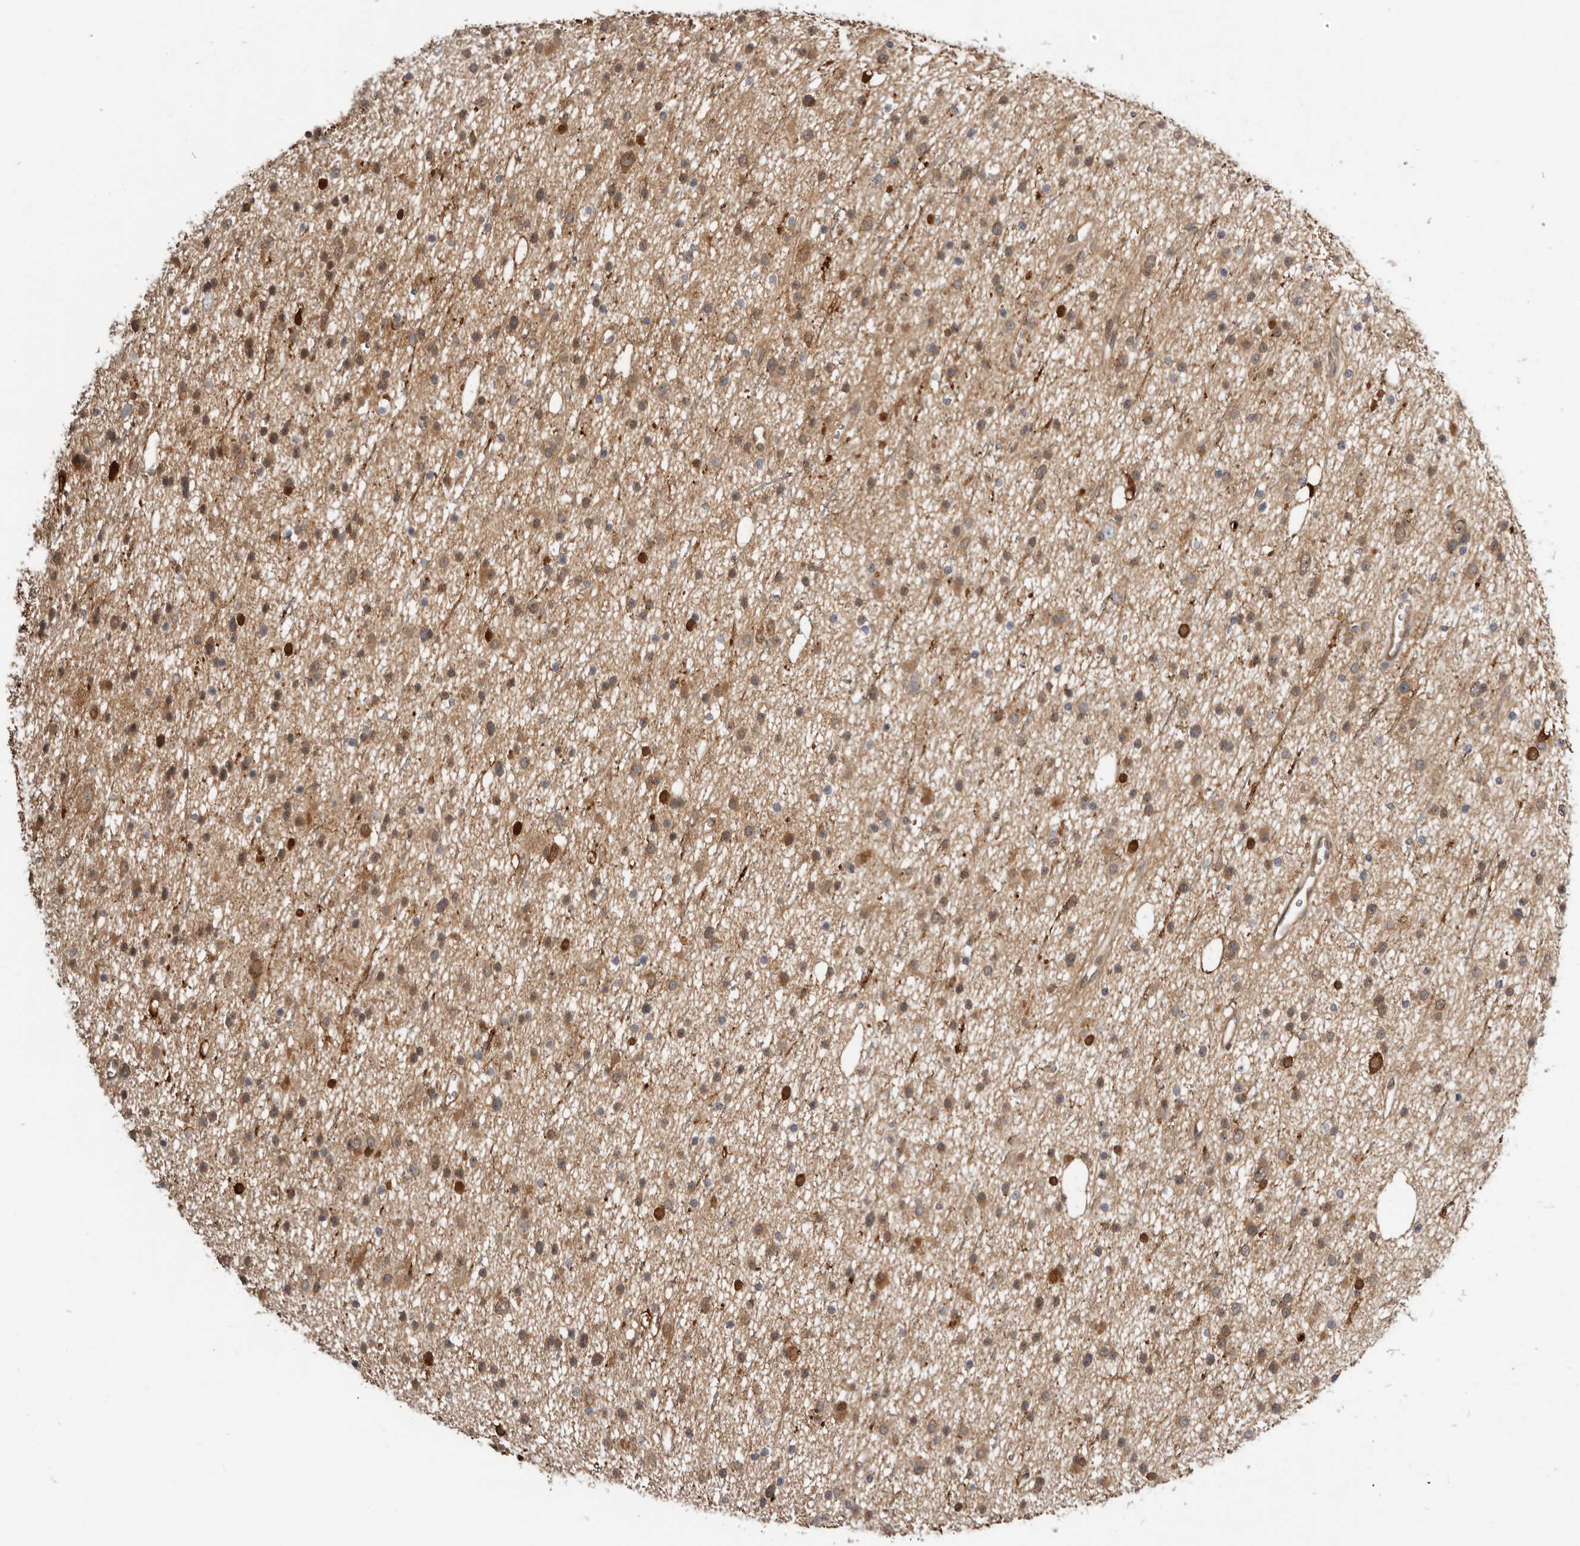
{"staining": {"intensity": "moderate", "quantity": ">75%", "location": "cytoplasmic/membranous"}, "tissue": "glioma", "cell_type": "Tumor cells", "image_type": "cancer", "snomed": [{"axis": "morphology", "description": "Glioma, malignant, Low grade"}, {"axis": "topography", "description": "Cerebral cortex"}], "caption": "Immunohistochemical staining of human glioma reveals moderate cytoplasmic/membranous protein expression in approximately >75% of tumor cells. The protein of interest is shown in brown color, while the nuclei are stained blue.", "gene": "SBDS", "patient": {"sex": "female", "age": 39}}